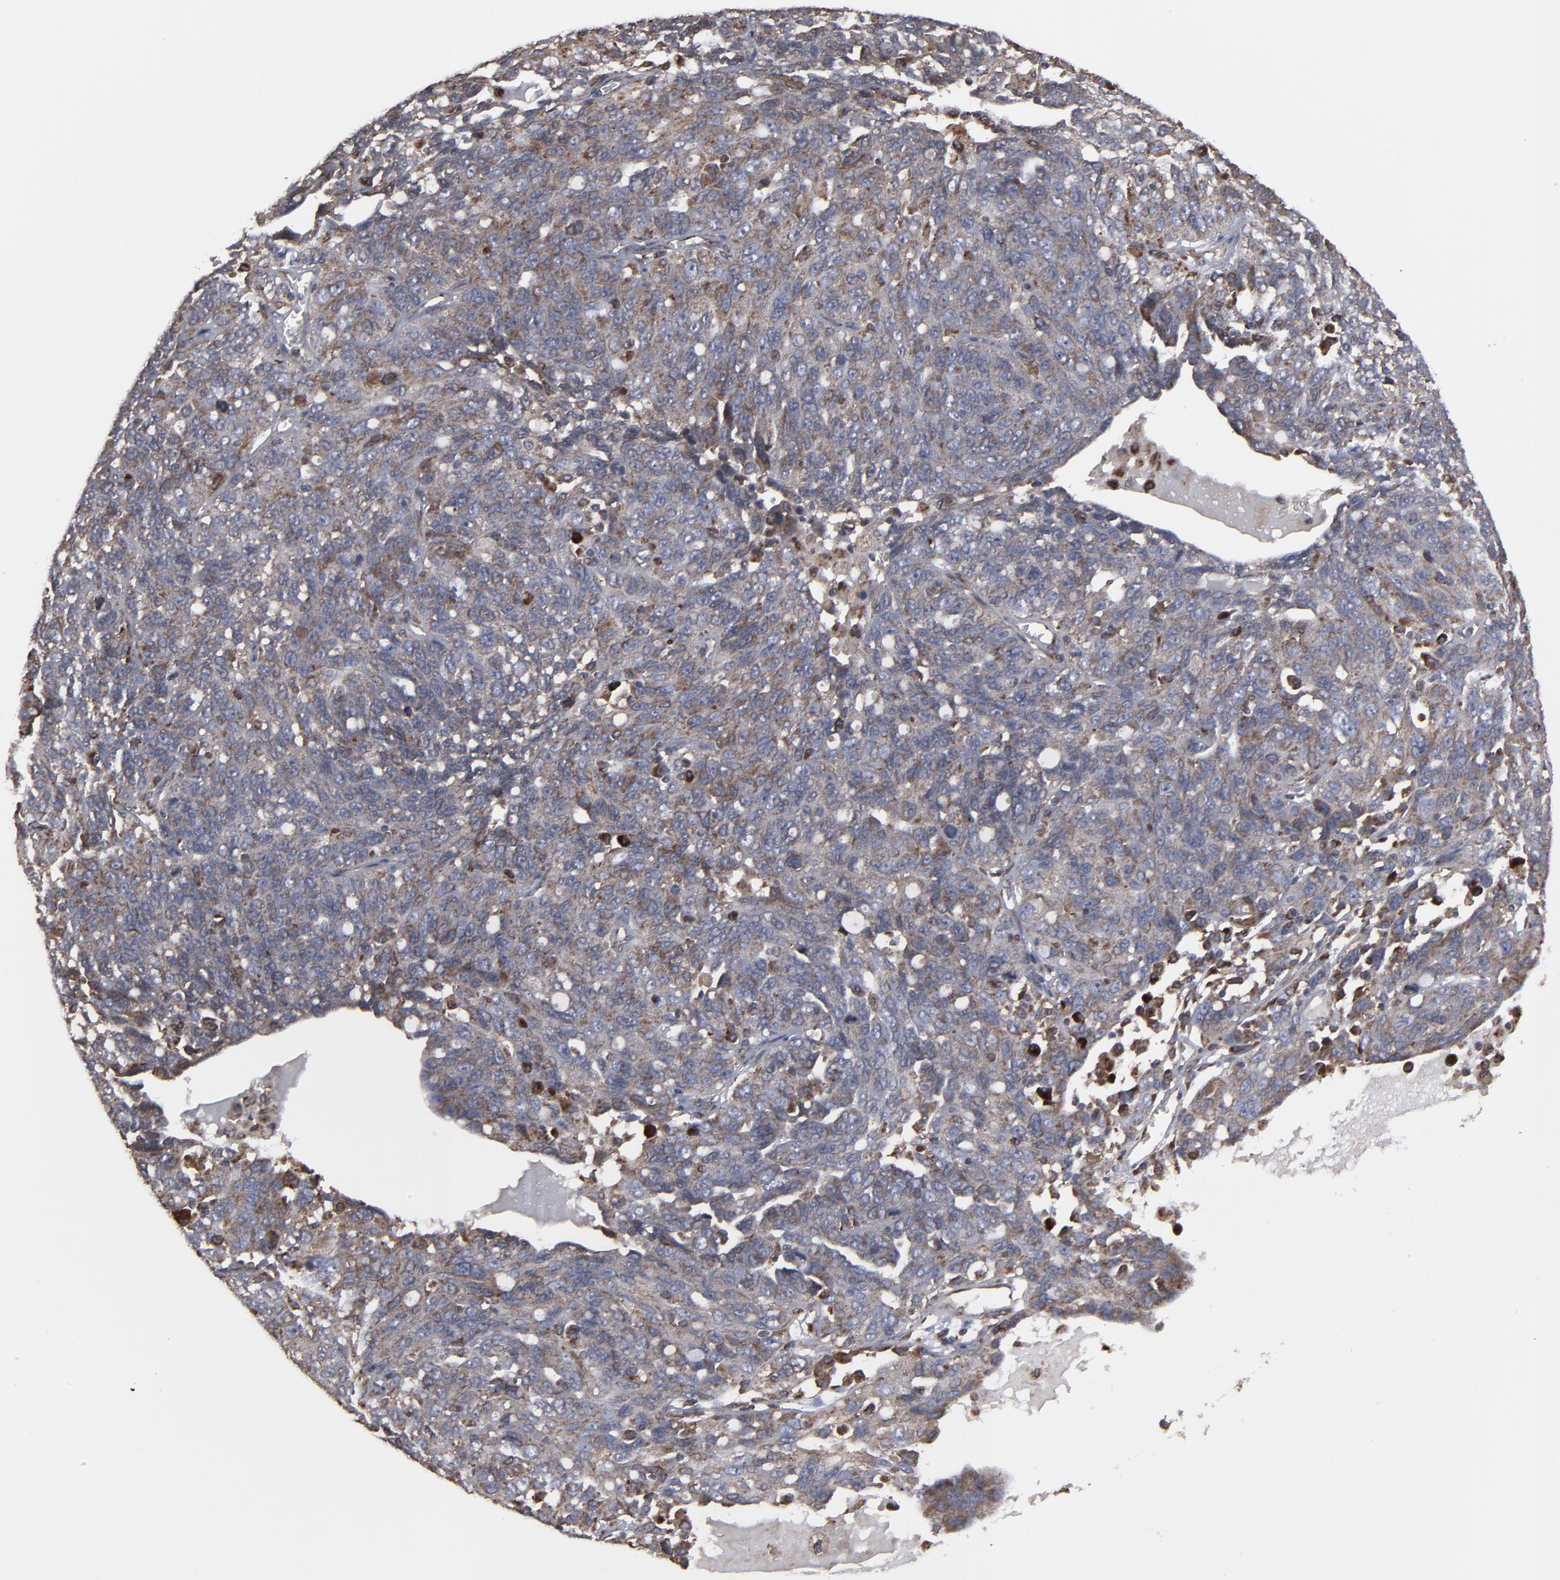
{"staining": {"intensity": "moderate", "quantity": "25%-75%", "location": "cytoplasmic/membranous"}, "tissue": "ovarian cancer", "cell_type": "Tumor cells", "image_type": "cancer", "snomed": [{"axis": "morphology", "description": "Cystadenocarcinoma, serous, NOS"}, {"axis": "topography", "description": "Ovary"}], "caption": "IHC micrograph of human ovarian serous cystadenocarcinoma stained for a protein (brown), which reveals medium levels of moderate cytoplasmic/membranous expression in approximately 25%-75% of tumor cells.", "gene": "CNIH1", "patient": {"sex": "female", "age": 71}}